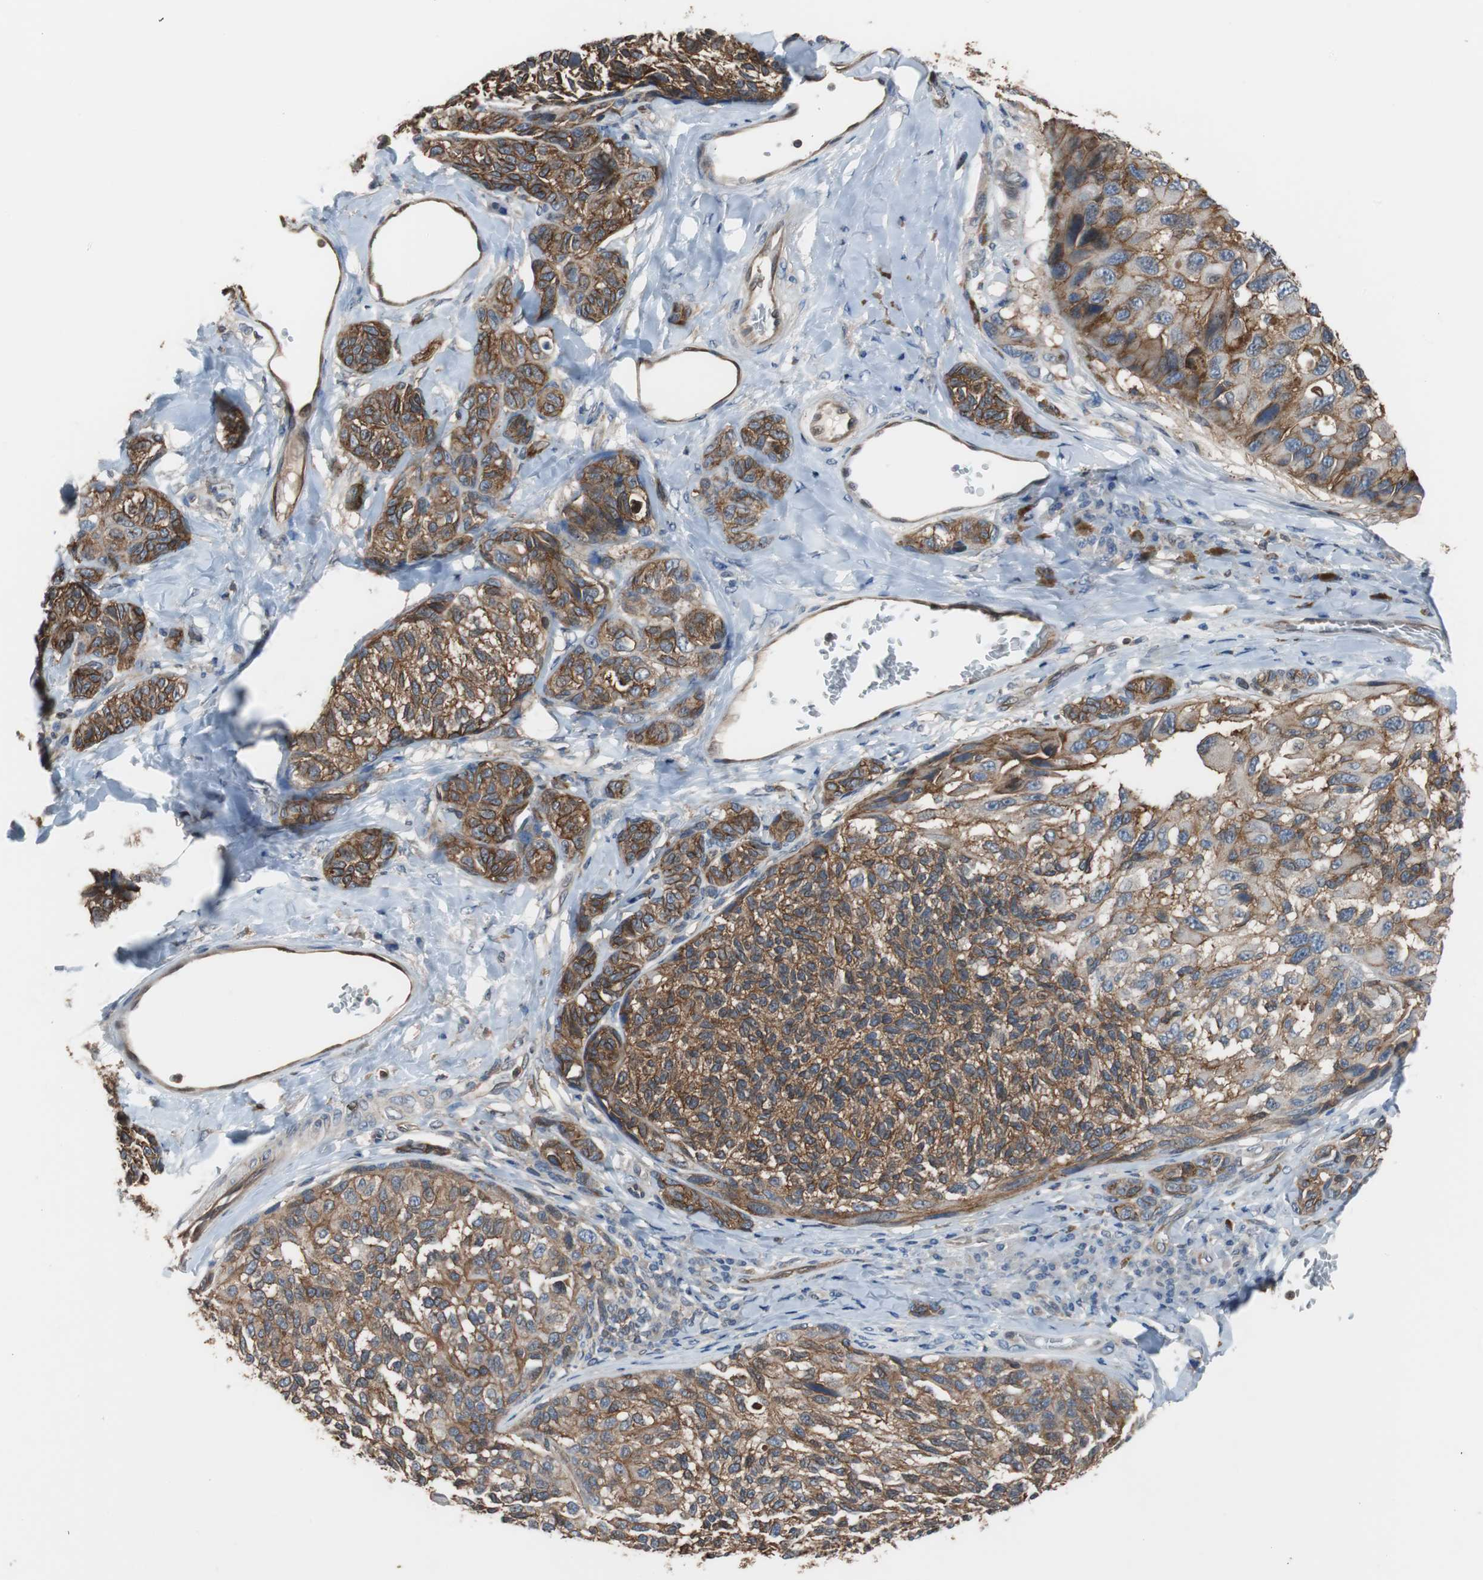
{"staining": {"intensity": "strong", "quantity": ">75%", "location": "cytoplasmic/membranous"}, "tissue": "melanoma", "cell_type": "Tumor cells", "image_type": "cancer", "snomed": [{"axis": "morphology", "description": "Malignant melanoma, NOS"}, {"axis": "topography", "description": "Skin"}], "caption": "Tumor cells demonstrate high levels of strong cytoplasmic/membranous positivity in about >75% of cells in human melanoma.", "gene": "ANXA4", "patient": {"sex": "female", "age": 73}}